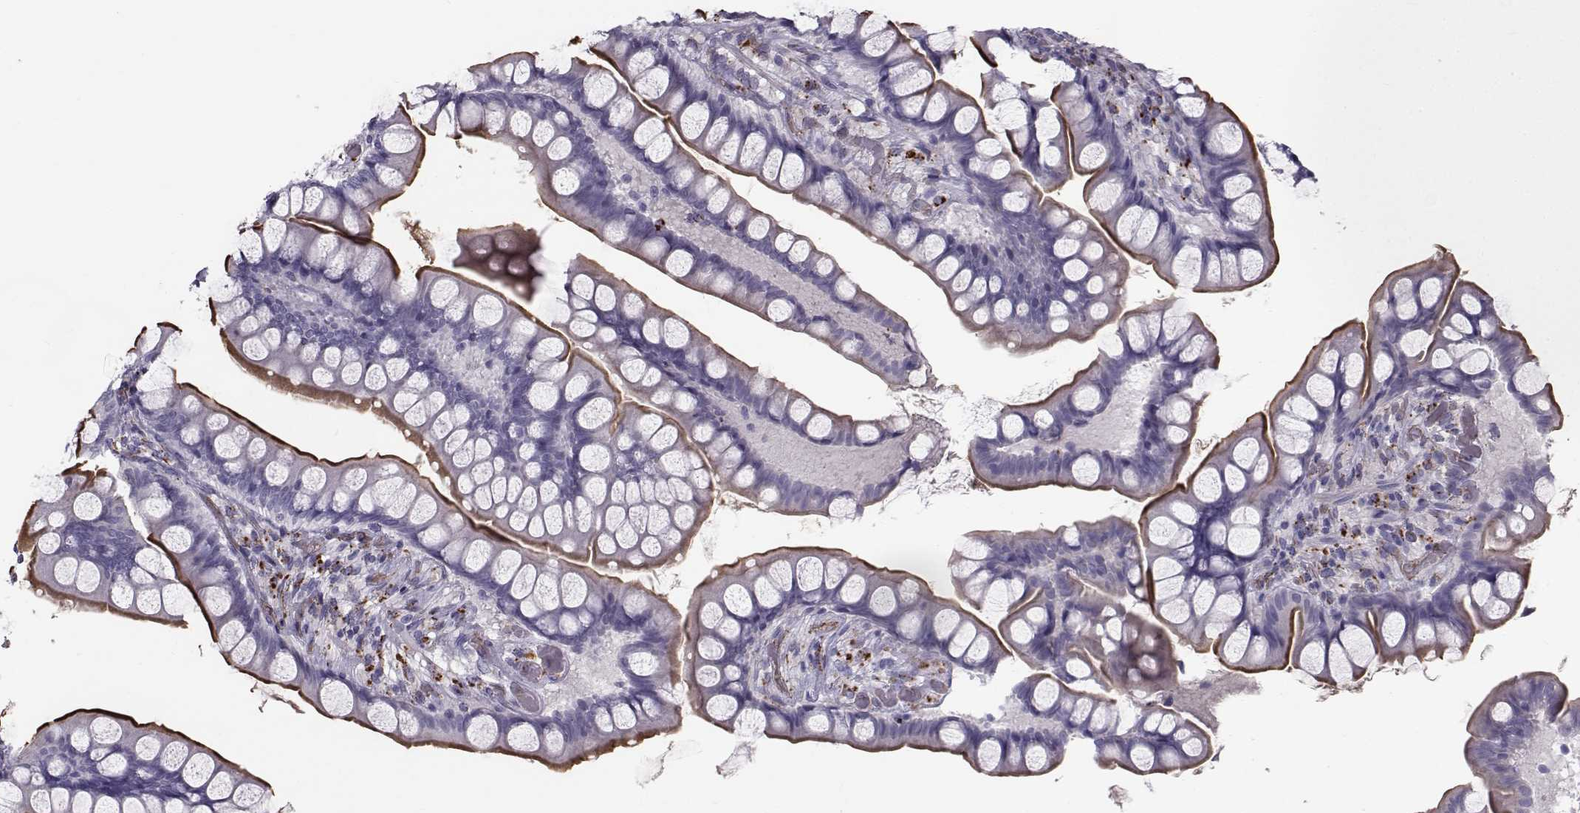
{"staining": {"intensity": "strong", "quantity": ">75%", "location": "cytoplasmic/membranous"}, "tissue": "small intestine", "cell_type": "Glandular cells", "image_type": "normal", "snomed": [{"axis": "morphology", "description": "Normal tissue, NOS"}, {"axis": "topography", "description": "Small intestine"}], "caption": "Normal small intestine was stained to show a protein in brown. There is high levels of strong cytoplasmic/membranous expression in approximately >75% of glandular cells. (brown staining indicates protein expression, while blue staining denotes nuclei).", "gene": "CALCR", "patient": {"sex": "male", "age": 70}}